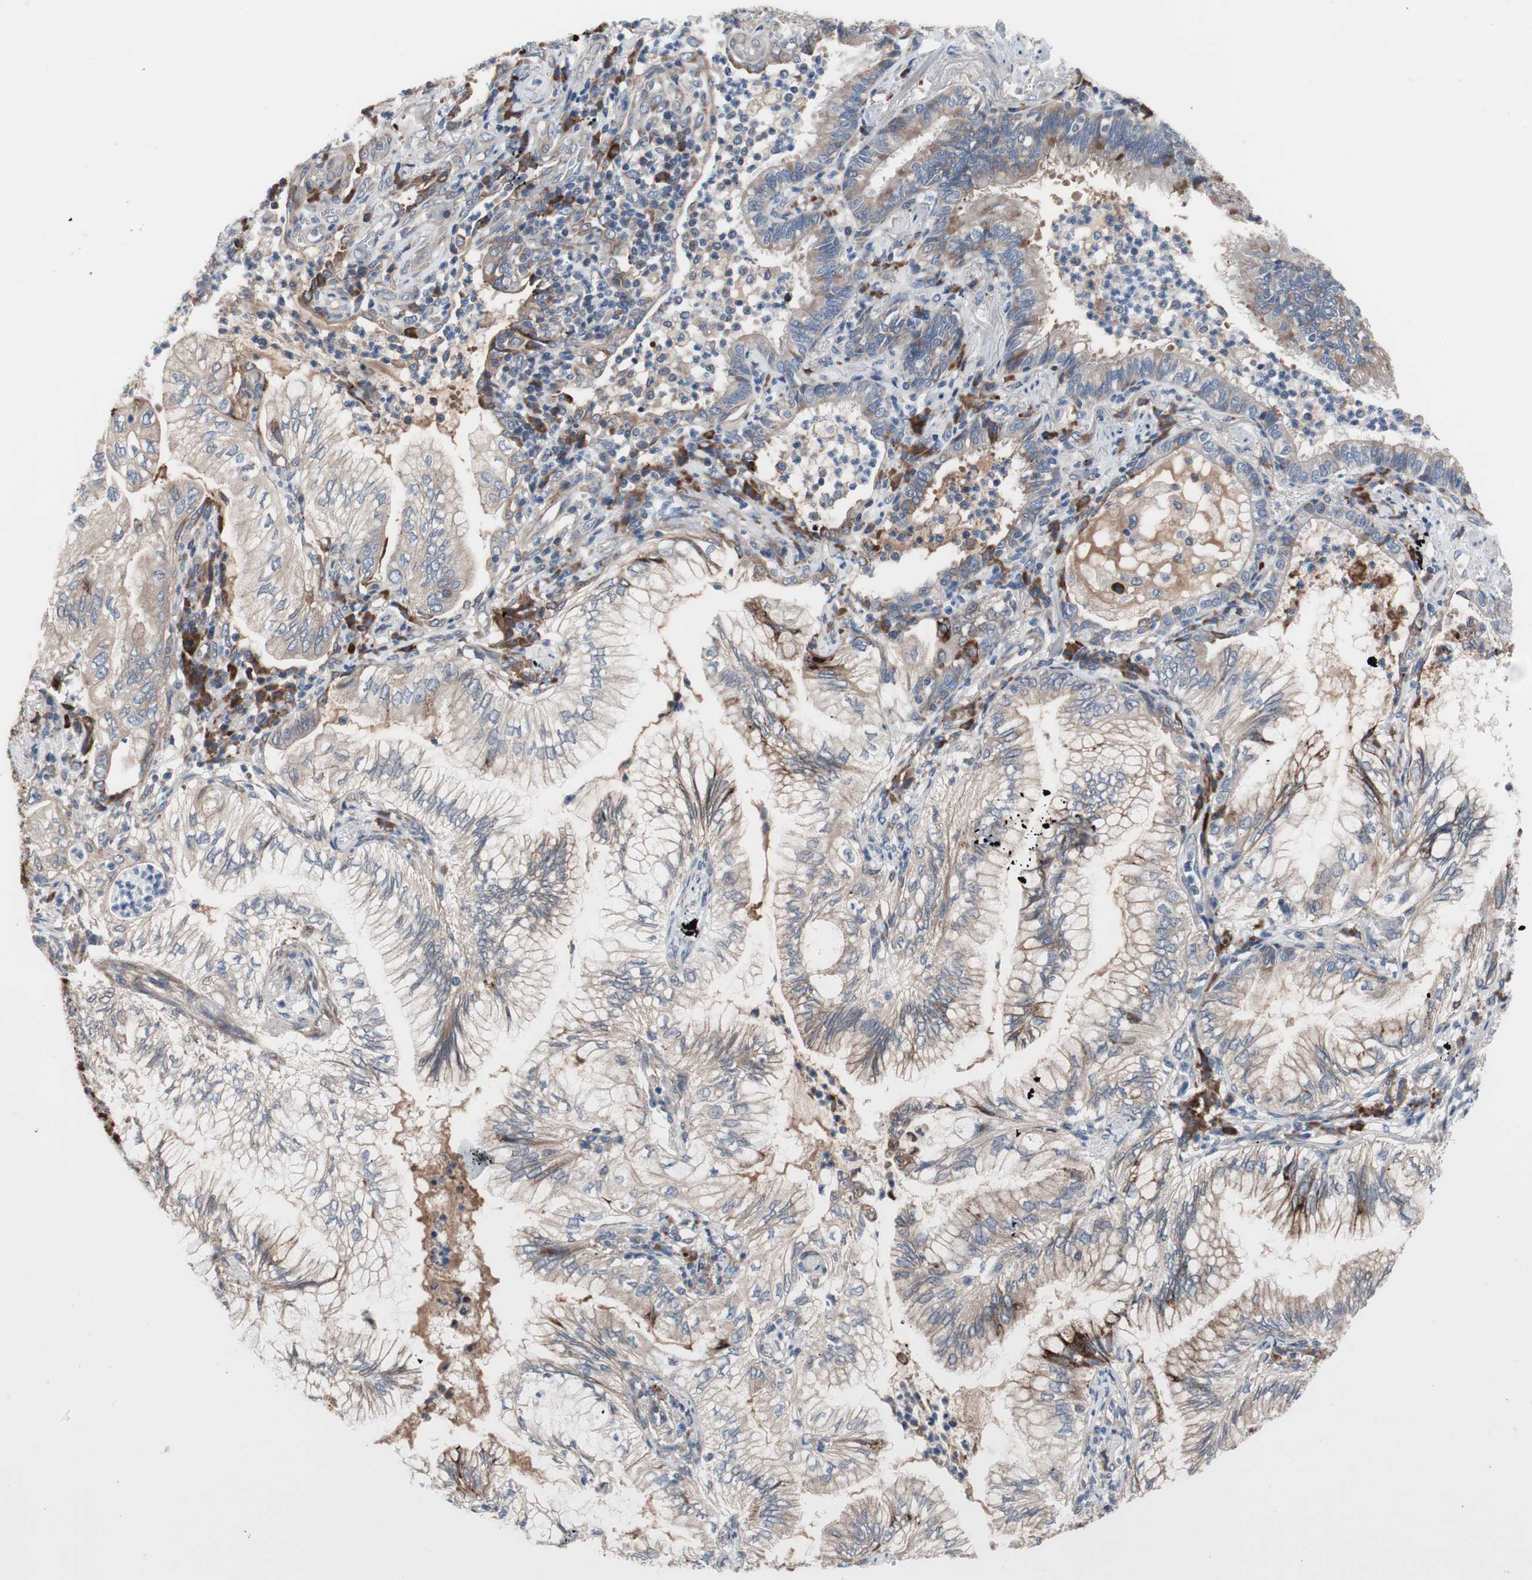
{"staining": {"intensity": "weak", "quantity": ">75%", "location": "cytoplasmic/membranous"}, "tissue": "lung cancer", "cell_type": "Tumor cells", "image_type": "cancer", "snomed": [{"axis": "morphology", "description": "Normal tissue, NOS"}, {"axis": "morphology", "description": "Adenocarcinoma, NOS"}, {"axis": "topography", "description": "Bronchus"}, {"axis": "topography", "description": "Lung"}], "caption": "Protein expression analysis of adenocarcinoma (lung) shows weak cytoplasmic/membranous expression in approximately >75% of tumor cells.", "gene": "KANSL1", "patient": {"sex": "female", "age": 70}}